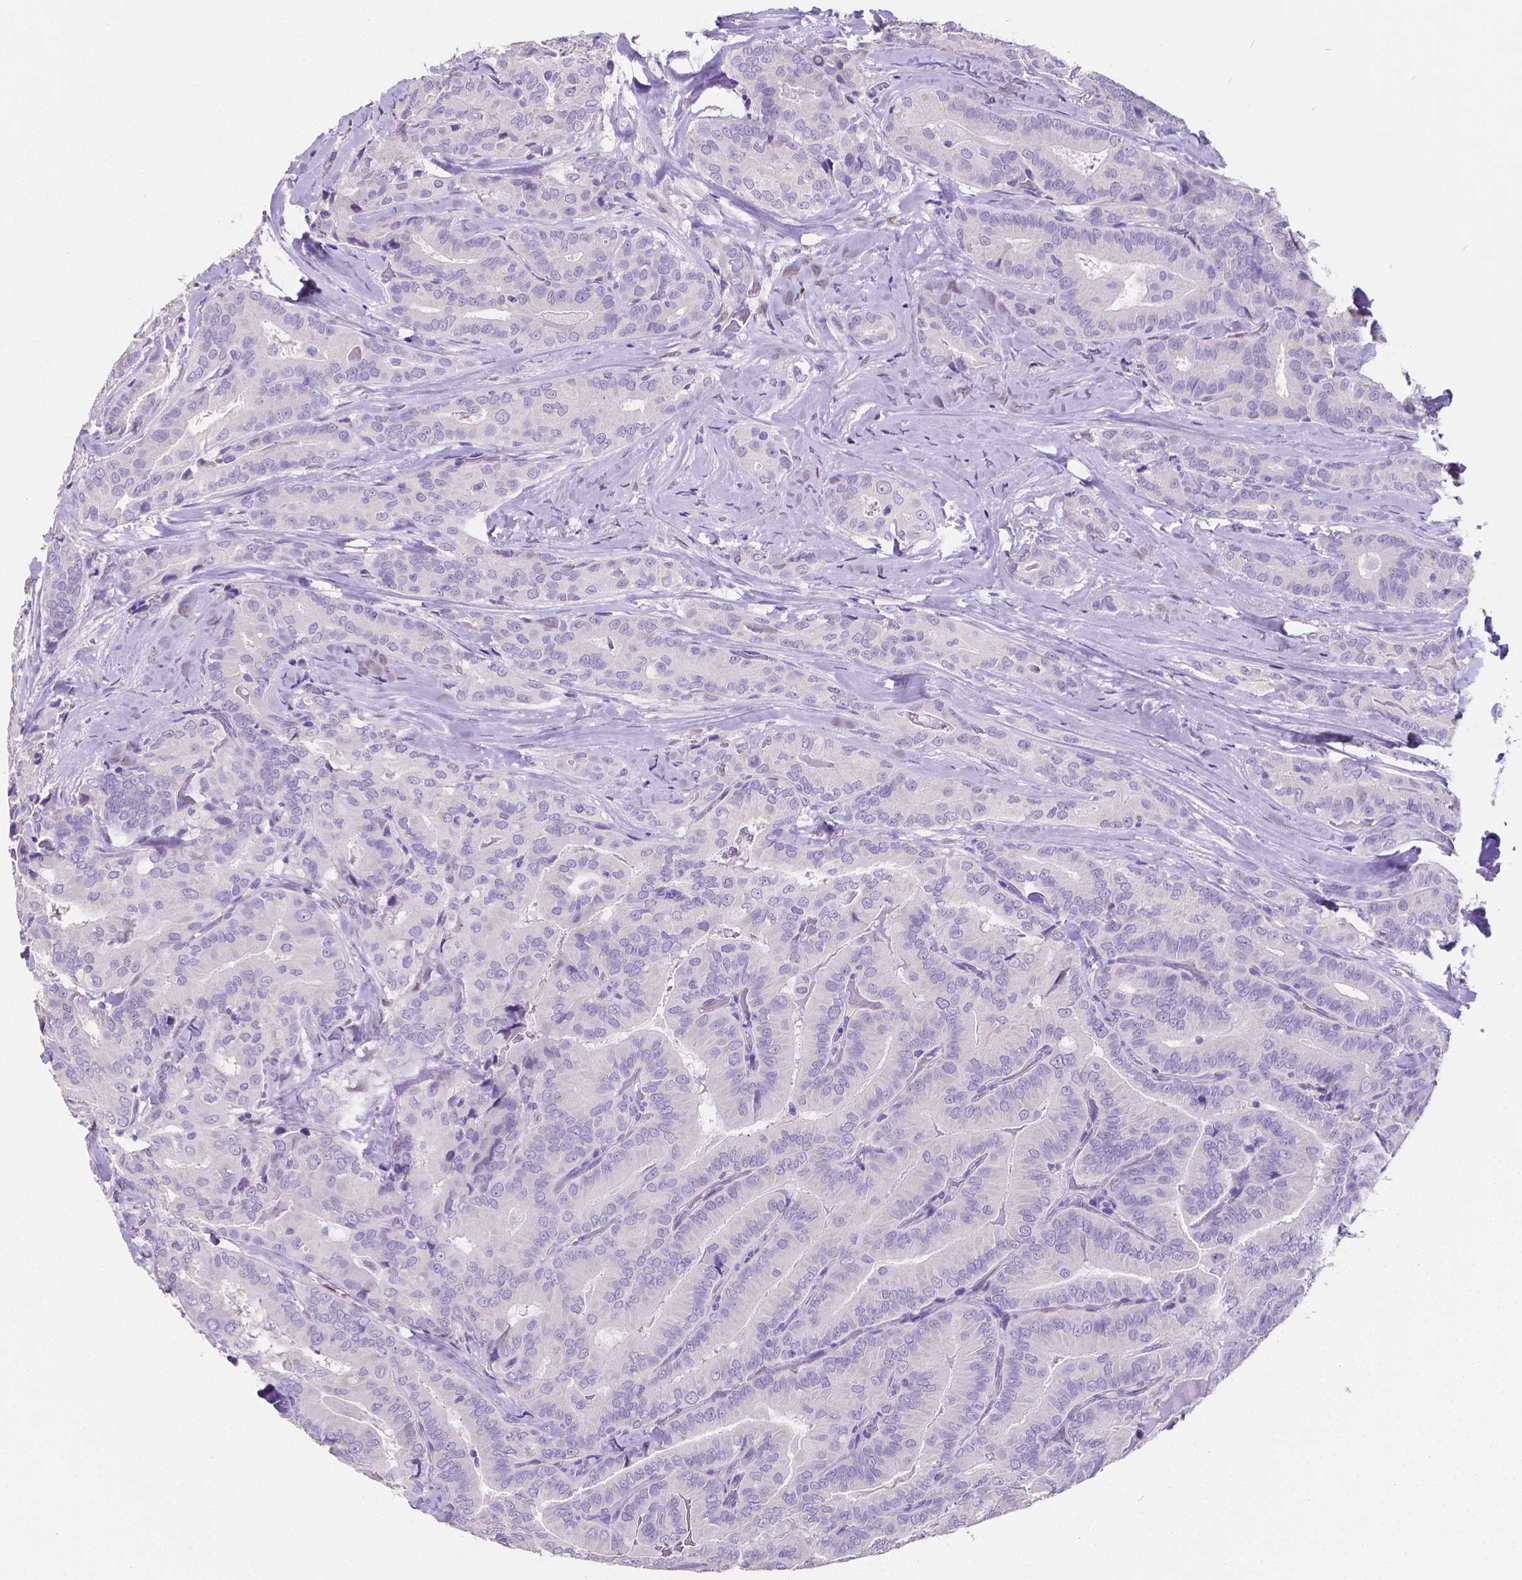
{"staining": {"intensity": "negative", "quantity": "none", "location": "none"}, "tissue": "thyroid cancer", "cell_type": "Tumor cells", "image_type": "cancer", "snomed": [{"axis": "morphology", "description": "Papillary adenocarcinoma, NOS"}, {"axis": "topography", "description": "Thyroid gland"}], "caption": "This is an immunohistochemistry micrograph of thyroid cancer (papillary adenocarcinoma). There is no staining in tumor cells.", "gene": "SATB2", "patient": {"sex": "male", "age": 61}}